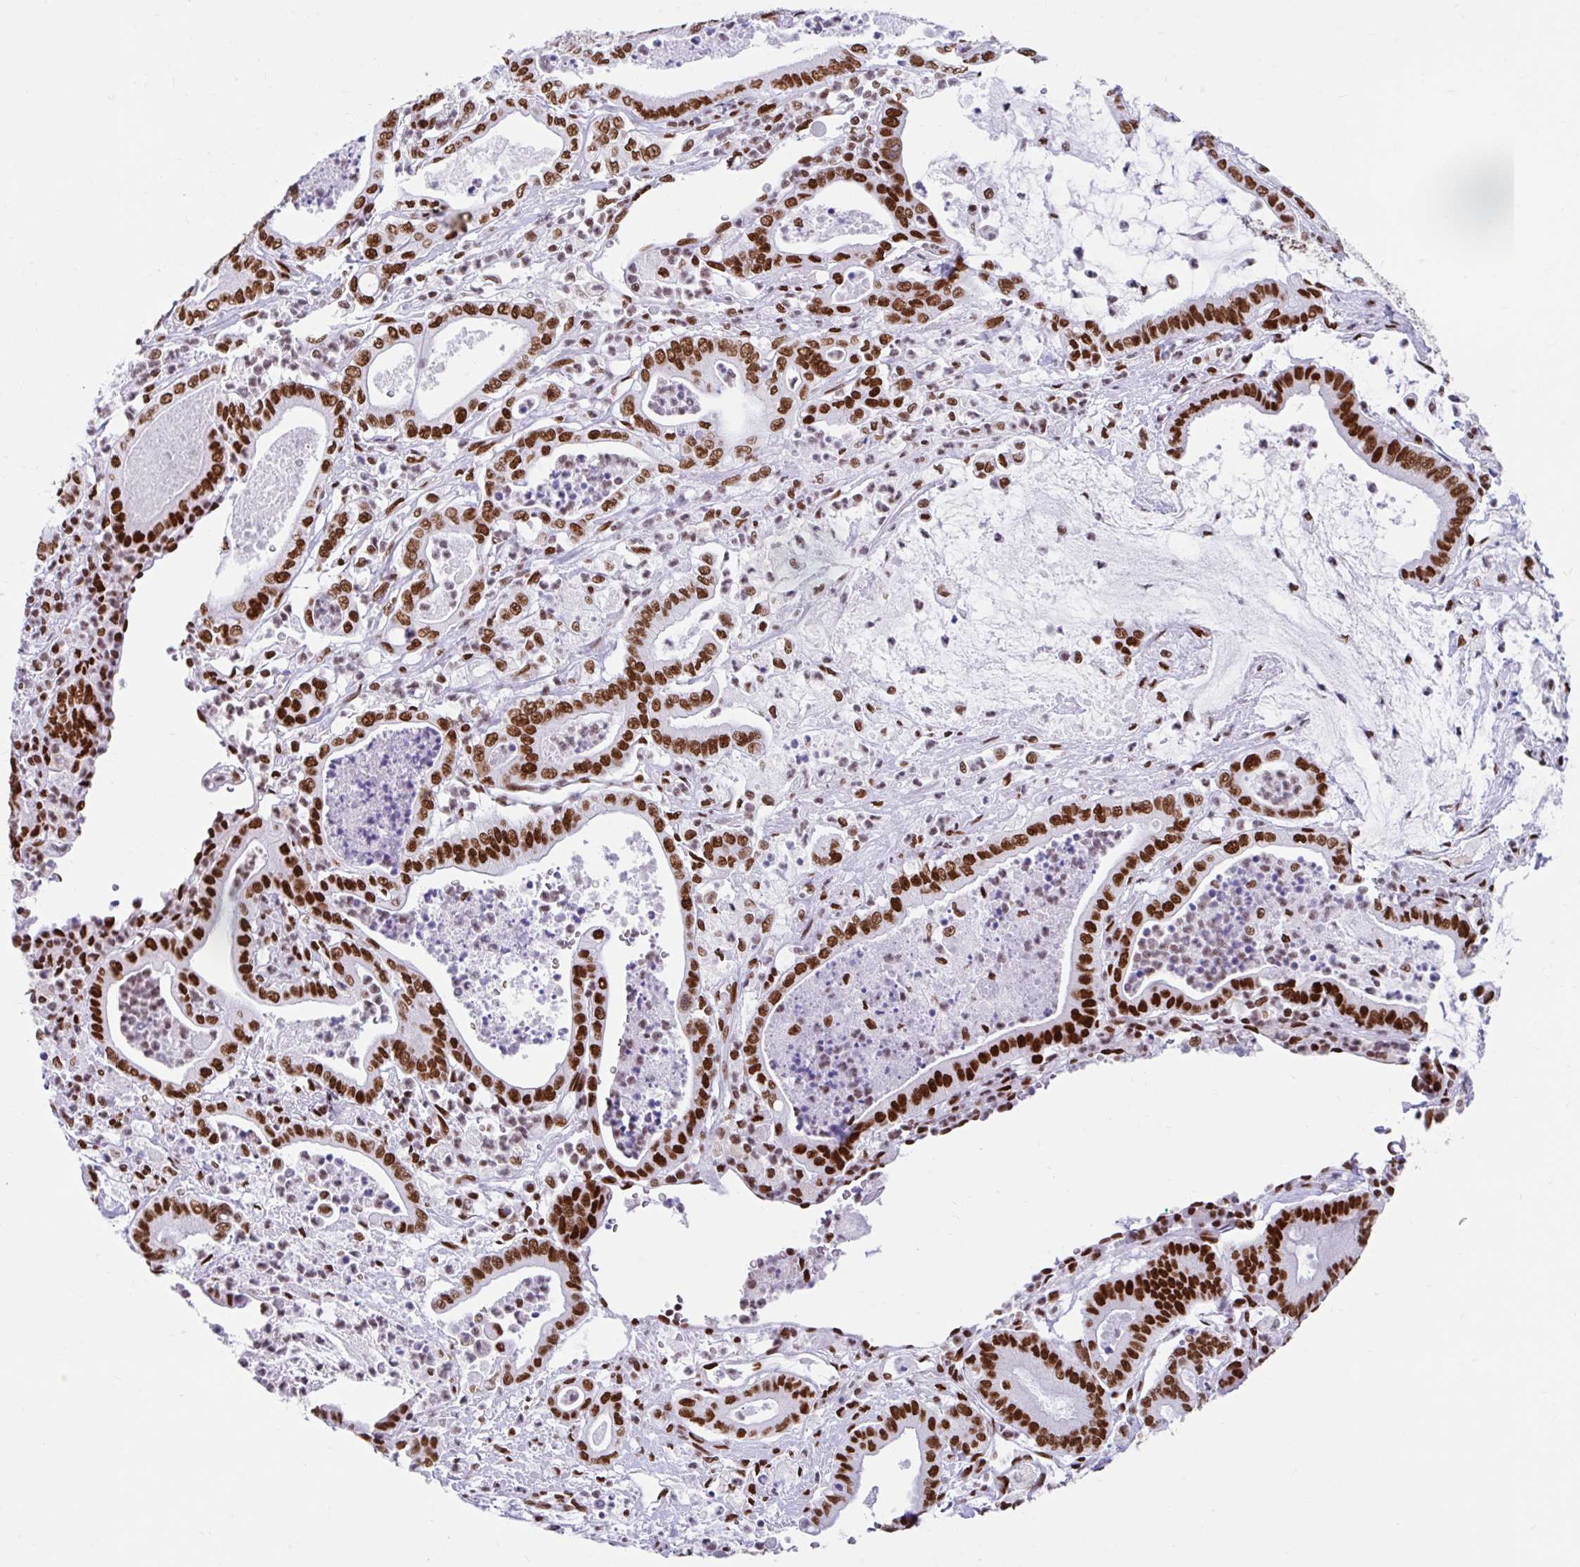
{"staining": {"intensity": "strong", "quantity": ">75%", "location": "nuclear"}, "tissue": "pancreatic cancer", "cell_type": "Tumor cells", "image_type": "cancer", "snomed": [{"axis": "morphology", "description": "Adenocarcinoma, NOS"}, {"axis": "topography", "description": "Pancreas"}], "caption": "High-power microscopy captured an IHC photomicrograph of pancreatic cancer (adenocarcinoma), revealing strong nuclear positivity in approximately >75% of tumor cells.", "gene": "KHDRBS1", "patient": {"sex": "male", "age": 71}}